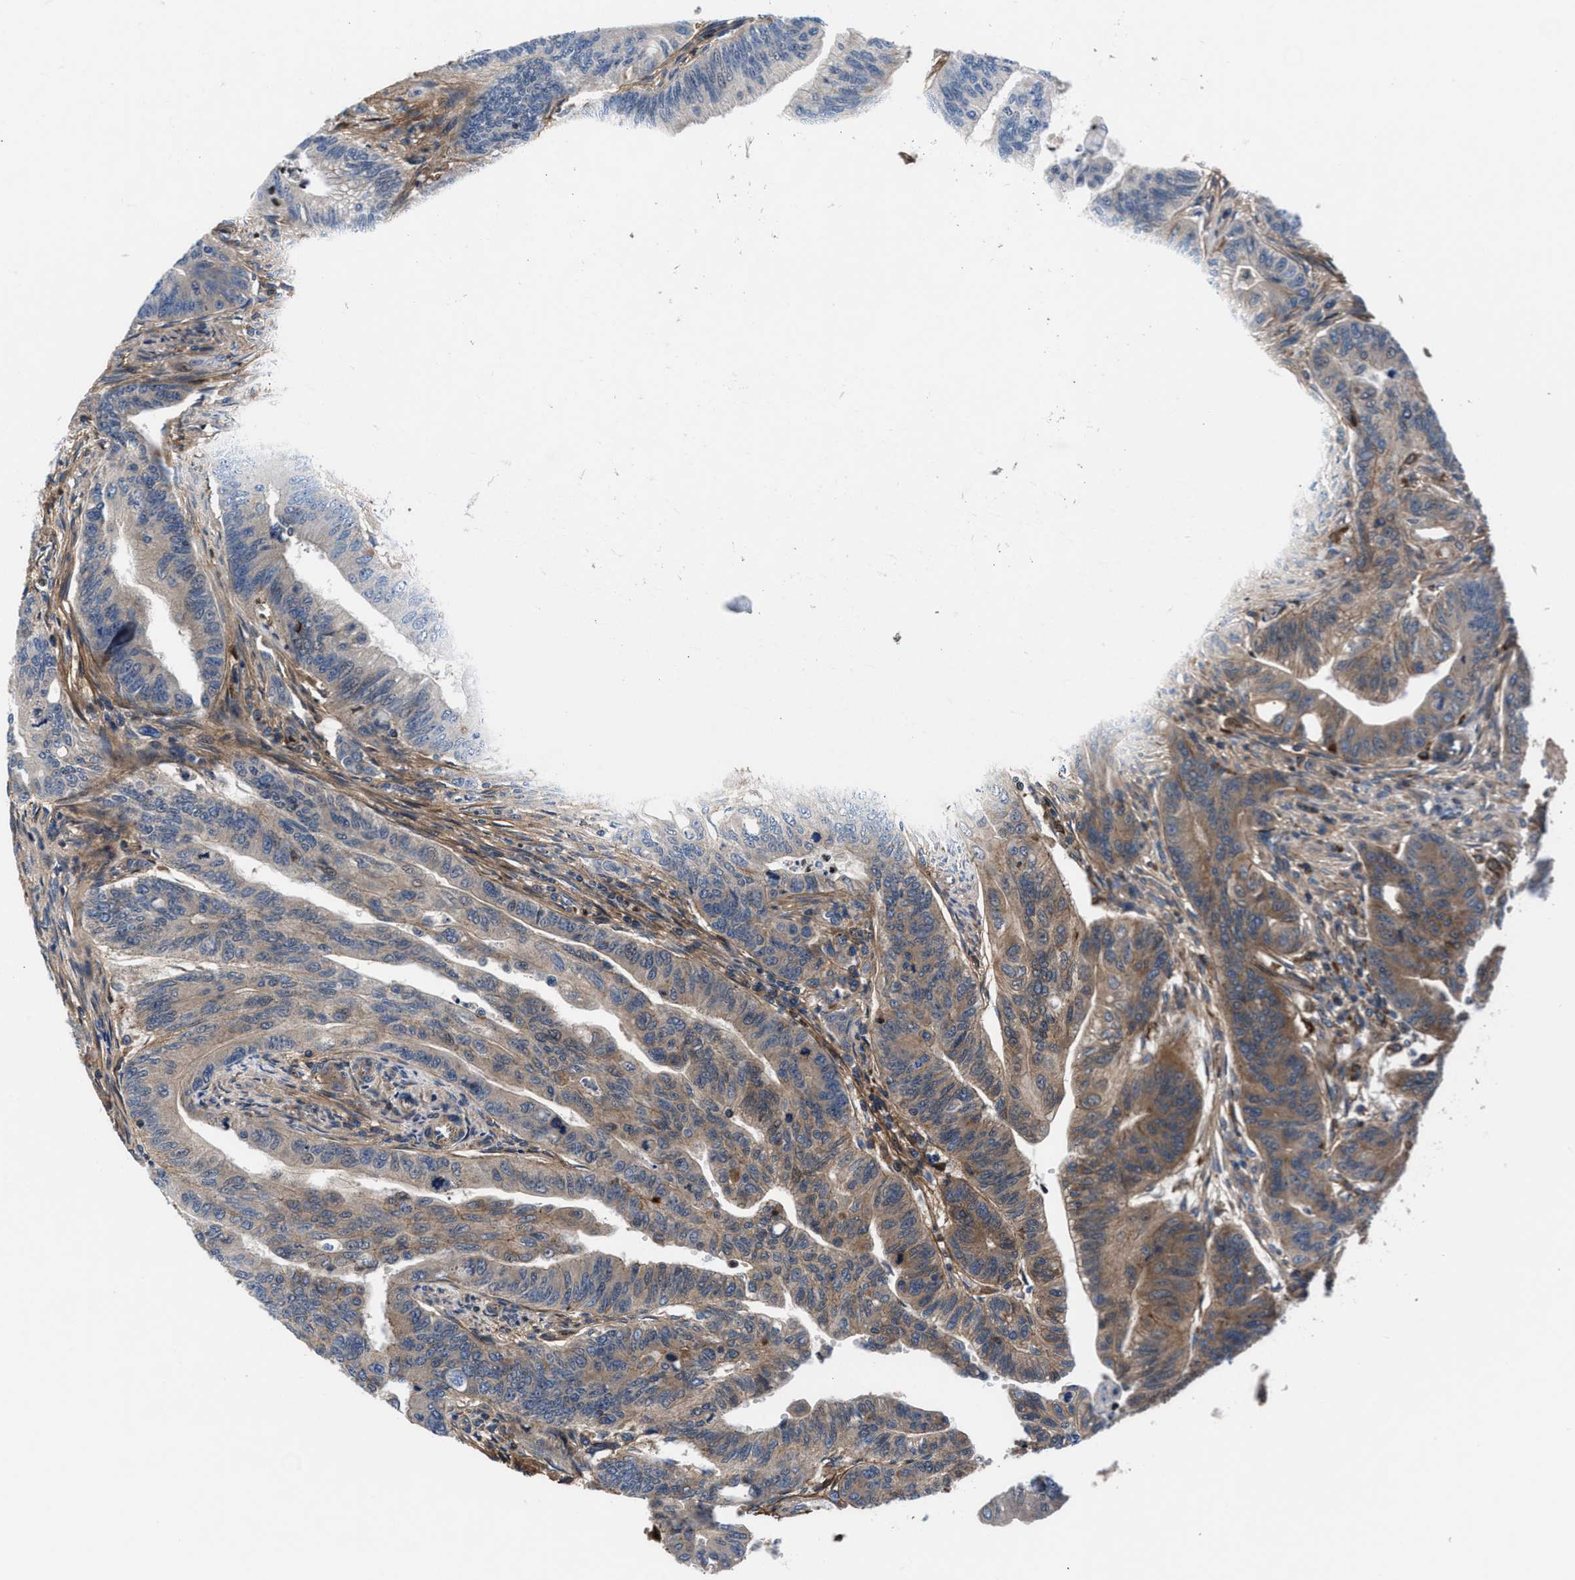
{"staining": {"intensity": "moderate", "quantity": "25%-75%", "location": "cytoplasmic/membranous"}, "tissue": "colorectal cancer", "cell_type": "Tumor cells", "image_type": "cancer", "snomed": [{"axis": "morphology", "description": "Adenoma, NOS"}, {"axis": "morphology", "description": "Adenocarcinoma, NOS"}, {"axis": "topography", "description": "Colon"}], "caption": "IHC of human colorectal adenocarcinoma reveals medium levels of moderate cytoplasmic/membranous expression in about 25%-75% of tumor cells.", "gene": "PRR15L", "patient": {"sex": "male", "age": 79}}